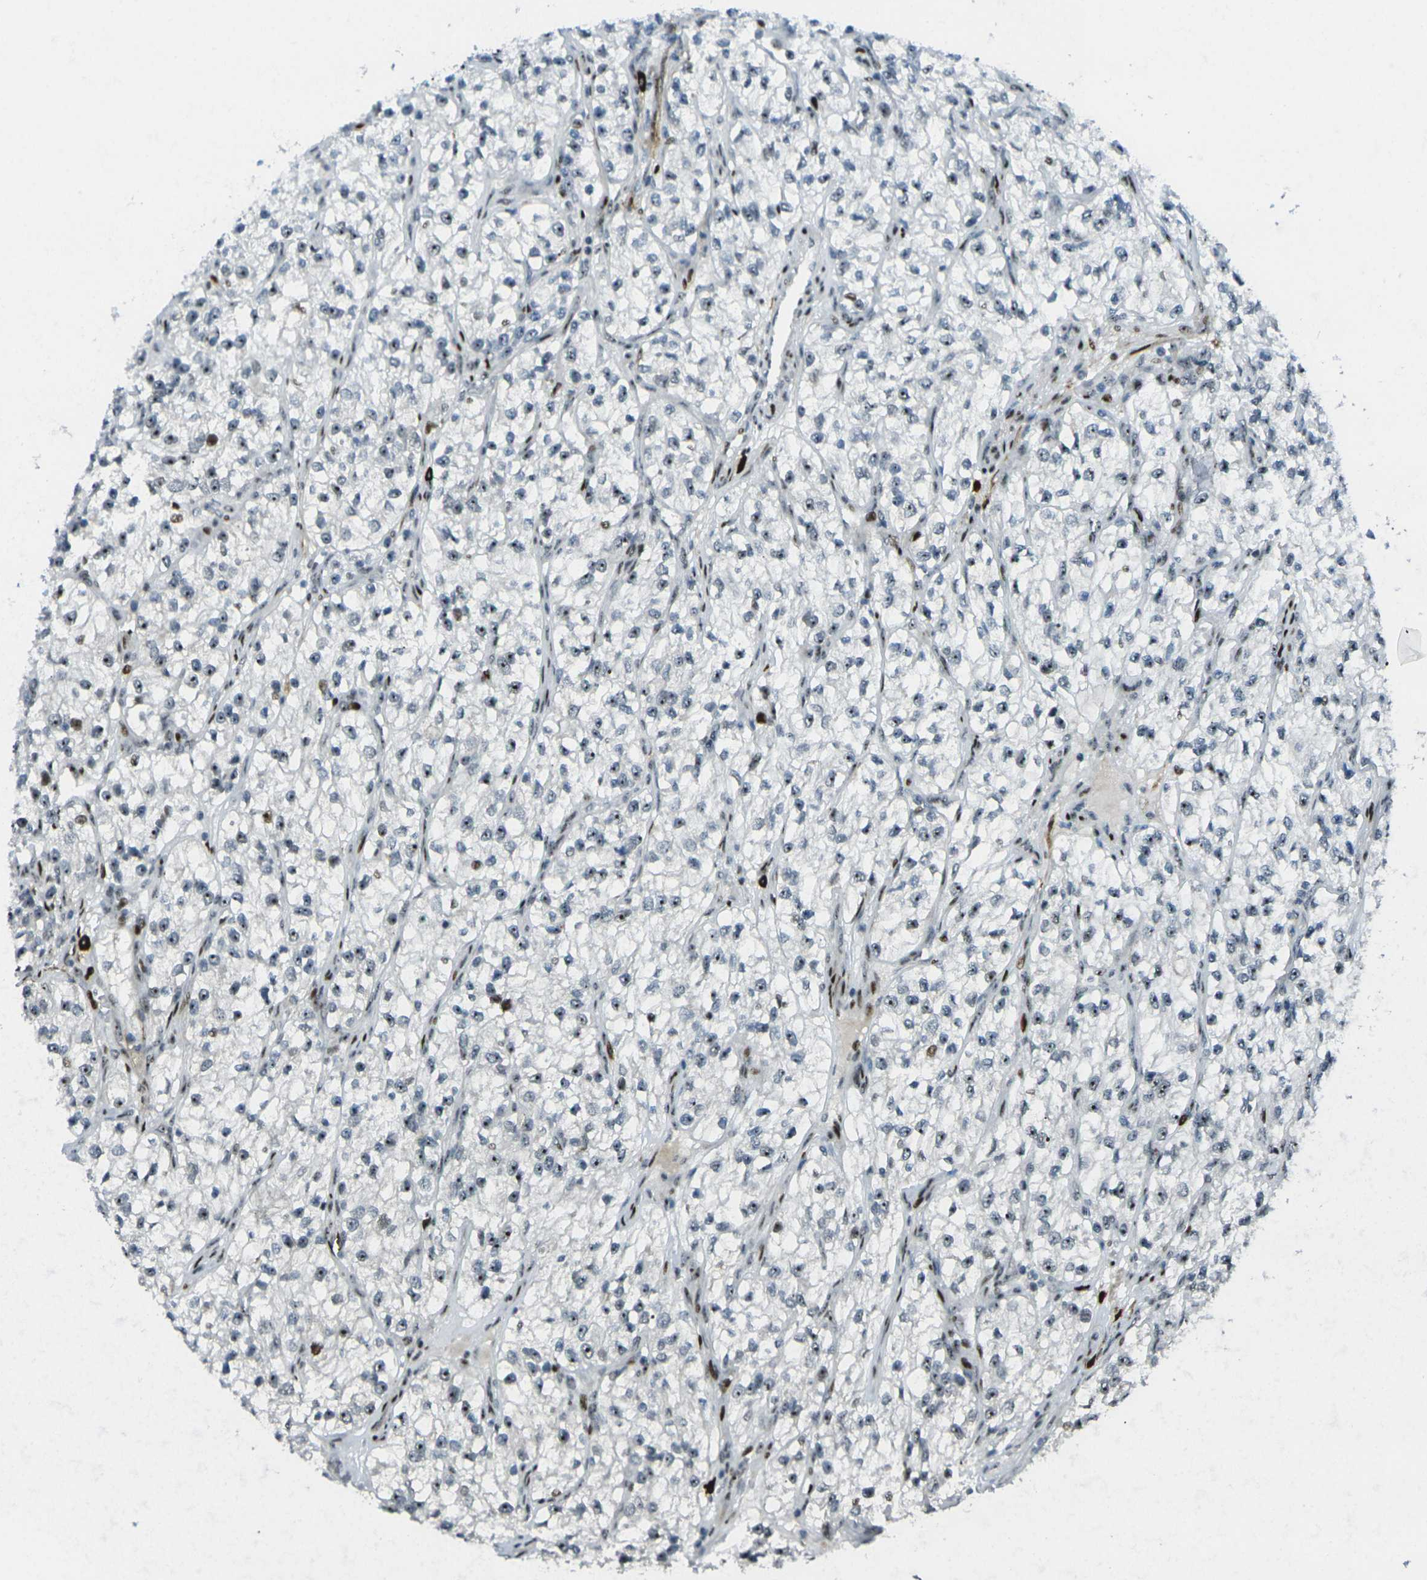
{"staining": {"intensity": "moderate", "quantity": "25%-75%", "location": "nuclear"}, "tissue": "renal cancer", "cell_type": "Tumor cells", "image_type": "cancer", "snomed": [{"axis": "morphology", "description": "Adenocarcinoma, NOS"}, {"axis": "topography", "description": "Kidney"}], "caption": "A brown stain labels moderate nuclear positivity of a protein in human renal adenocarcinoma tumor cells.", "gene": "UBE2C", "patient": {"sex": "female", "age": 57}}